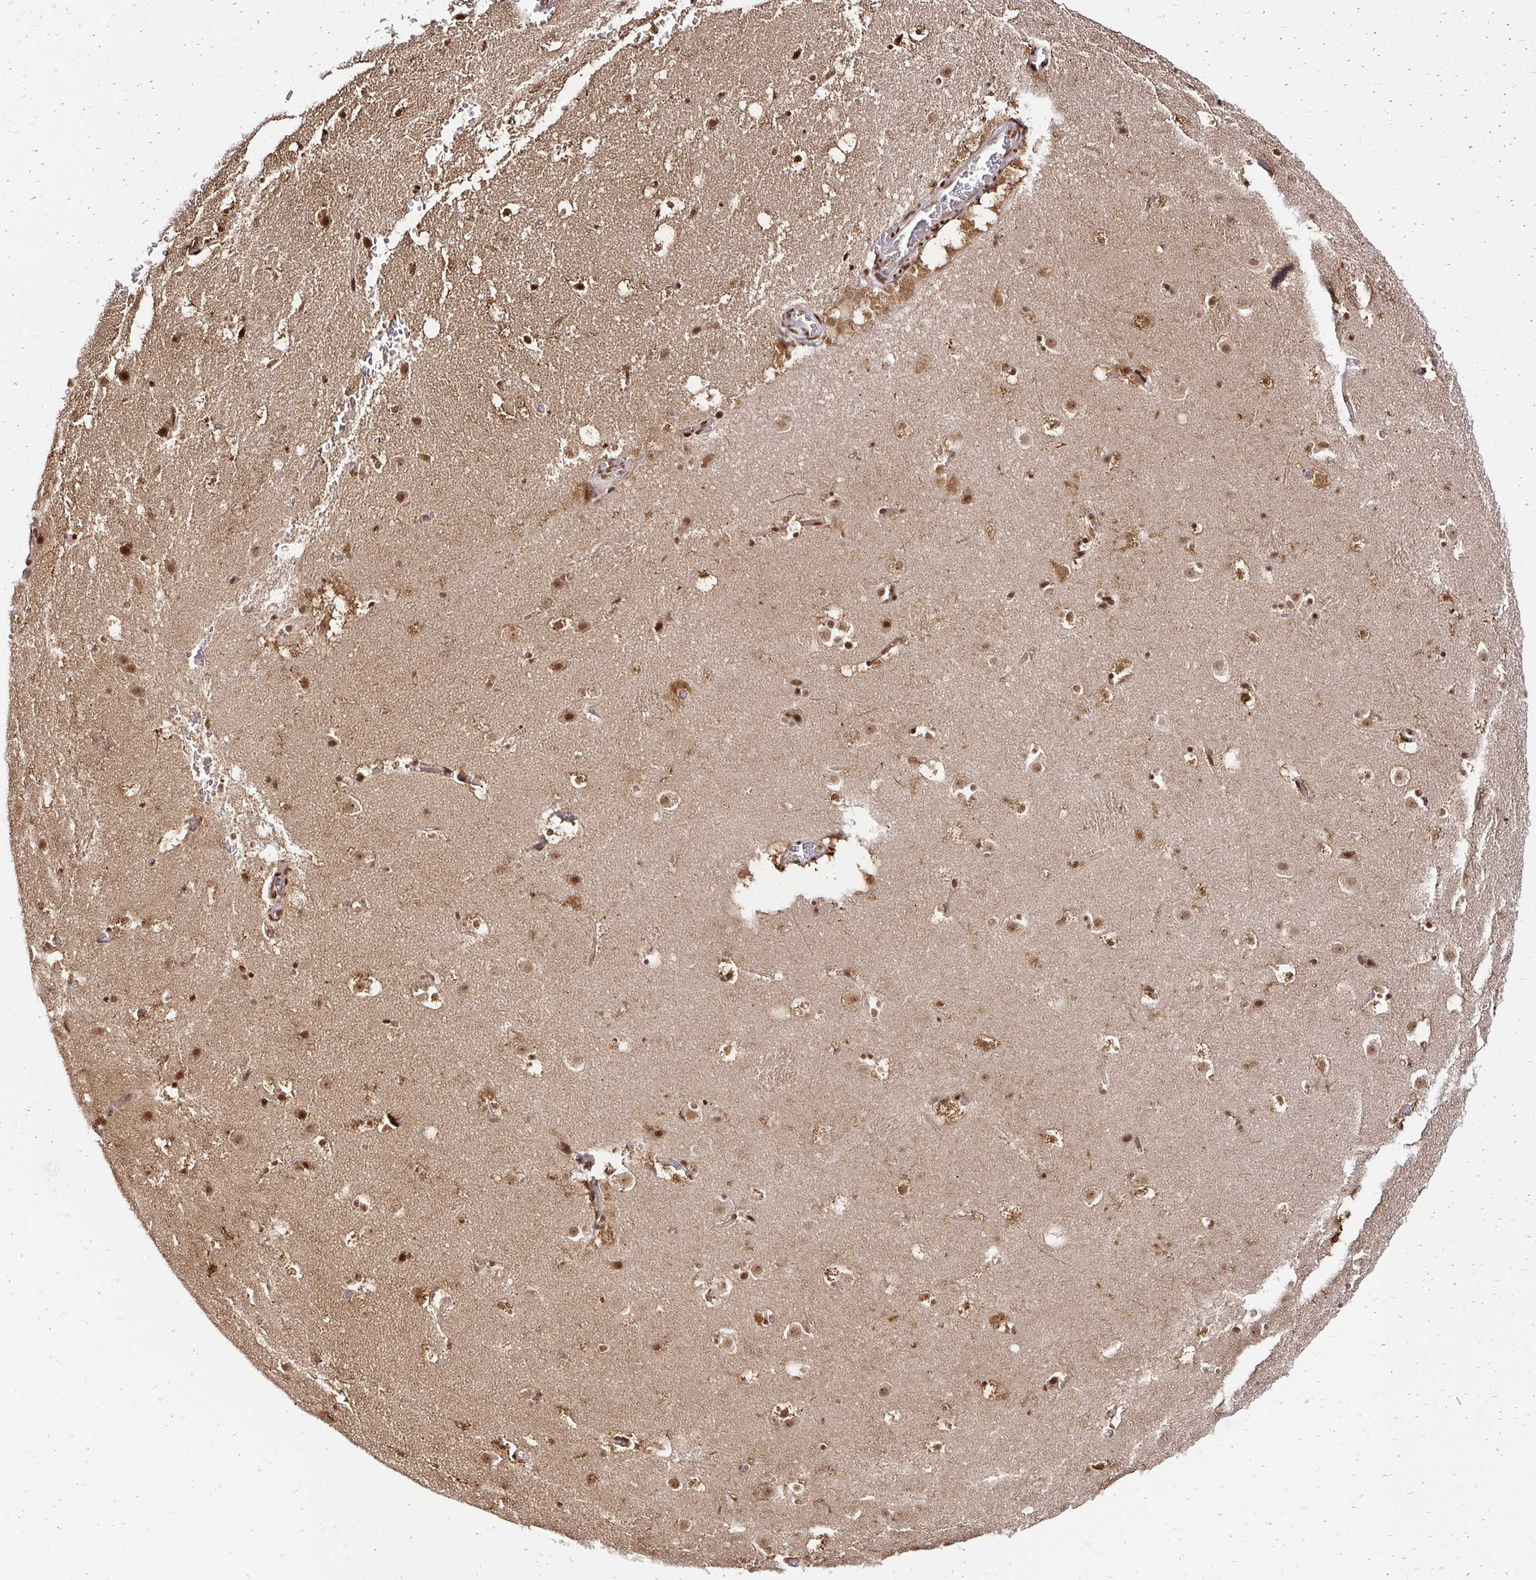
{"staining": {"intensity": "moderate", "quantity": "25%-75%", "location": "nuclear"}, "tissue": "caudate", "cell_type": "Glial cells", "image_type": "normal", "snomed": [{"axis": "morphology", "description": "Normal tissue, NOS"}, {"axis": "topography", "description": "Lateral ventricle wall"}], "caption": "High-power microscopy captured an immunohistochemistry image of unremarkable caudate, revealing moderate nuclear positivity in about 25%-75% of glial cells.", "gene": "GLYR1", "patient": {"sex": "male", "age": 37}}